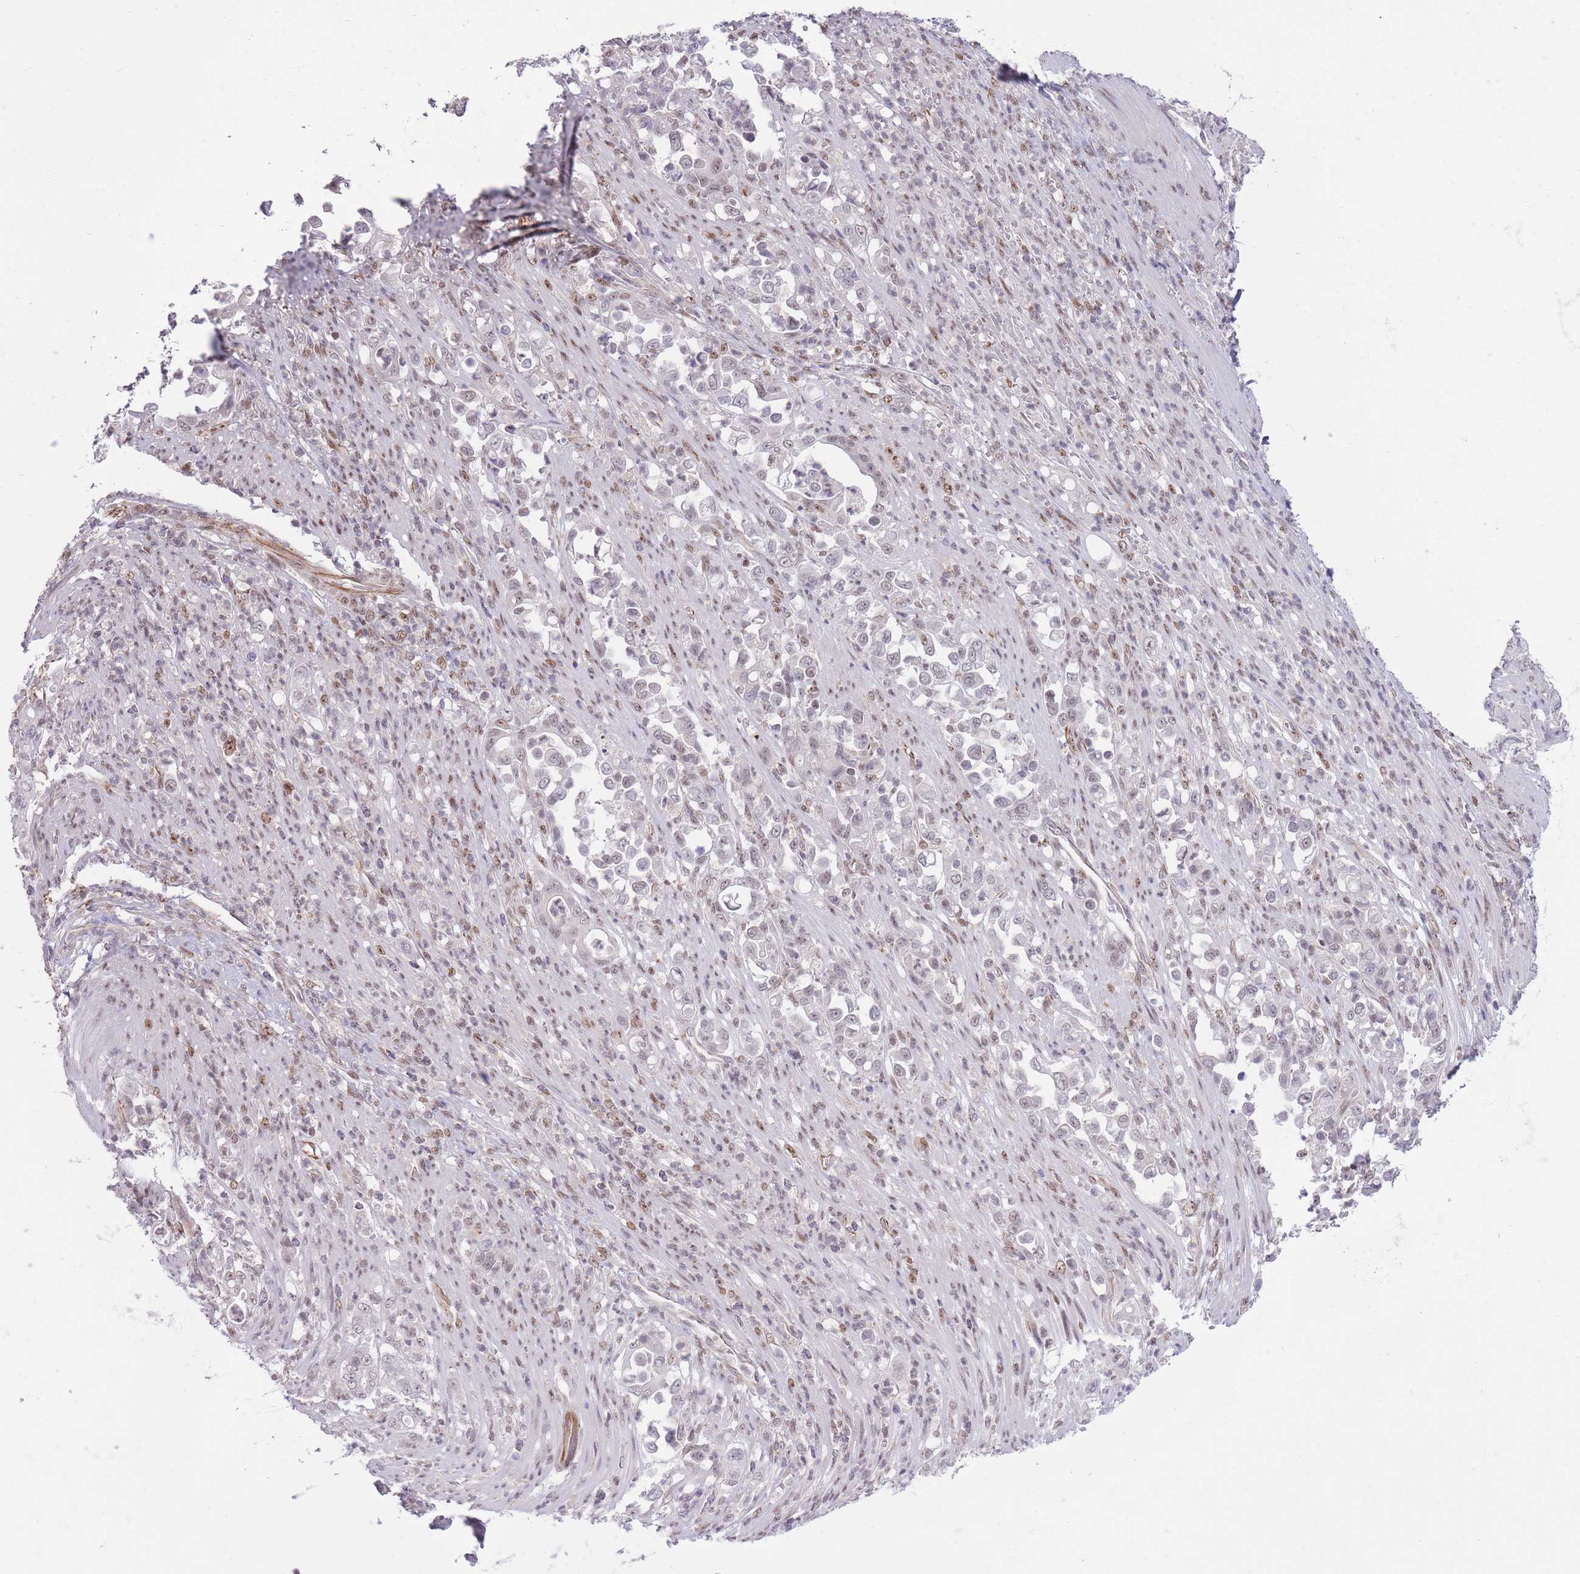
{"staining": {"intensity": "weak", "quantity": "<25%", "location": "nuclear"}, "tissue": "stomach cancer", "cell_type": "Tumor cells", "image_type": "cancer", "snomed": [{"axis": "morphology", "description": "Normal tissue, NOS"}, {"axis": "morphology", "description": "Adenocarcinoma, NOS"}, {"axis": "topography", "description": "Stomach"}], "caption": "High magnification brightfield microscopy of stomach cancer (adenocarcinoma) stained with DAB (3,3'-diaminobenzidine) (brown) and counterstained with hematoxylin (blue): tumor cells show no significant positivity. (Stains: DAB (3,3'-diaminobenzidine) immunohistochemistry with hematoxylin counter stain, Microscopy: brightfield microscopy at high magnification).", "gene": "ELL", "patient": {"sex": "female", "age": 79}}